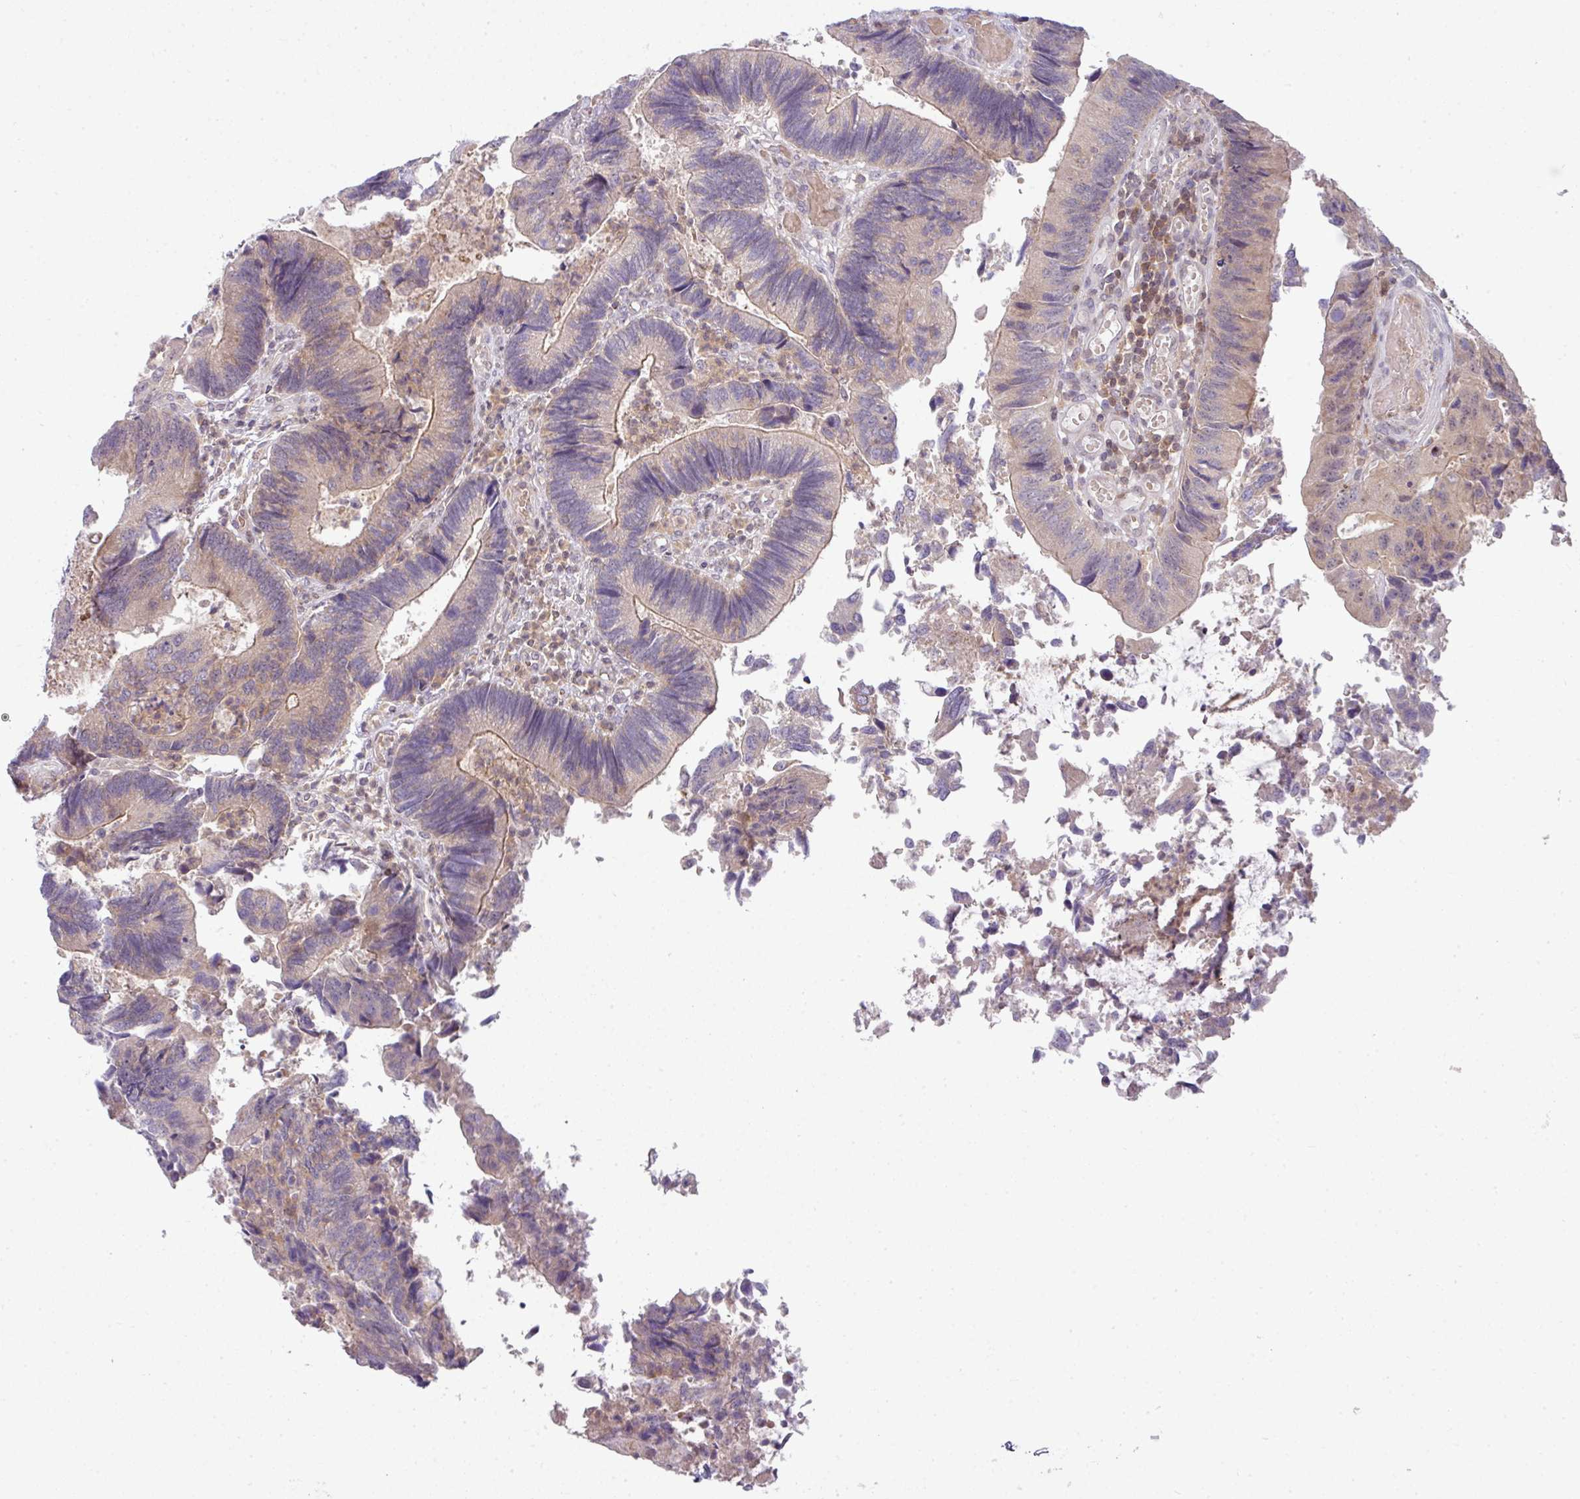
{"staining": {"intensity": "weak", "quantity": "25%-75%", "location": "cytoplasmic/membranous"}, "tissue": "colorectal cancer", "cell_type": "Tumor cells", "image_type": "cancer", "snomed": [{"axis": "morphology", "description": "Adenocarcinoma, NOS"}, {"axis": "topography", "description": "Colon"}], "caption": "Colorectal cancer stained with a brown dye reveals weak cytoplasmic/membranous positive positivity in about 25%-75% of tumor cells.", "gene": "STAT5A", "patient": {"sex": "female", "age": 67}}